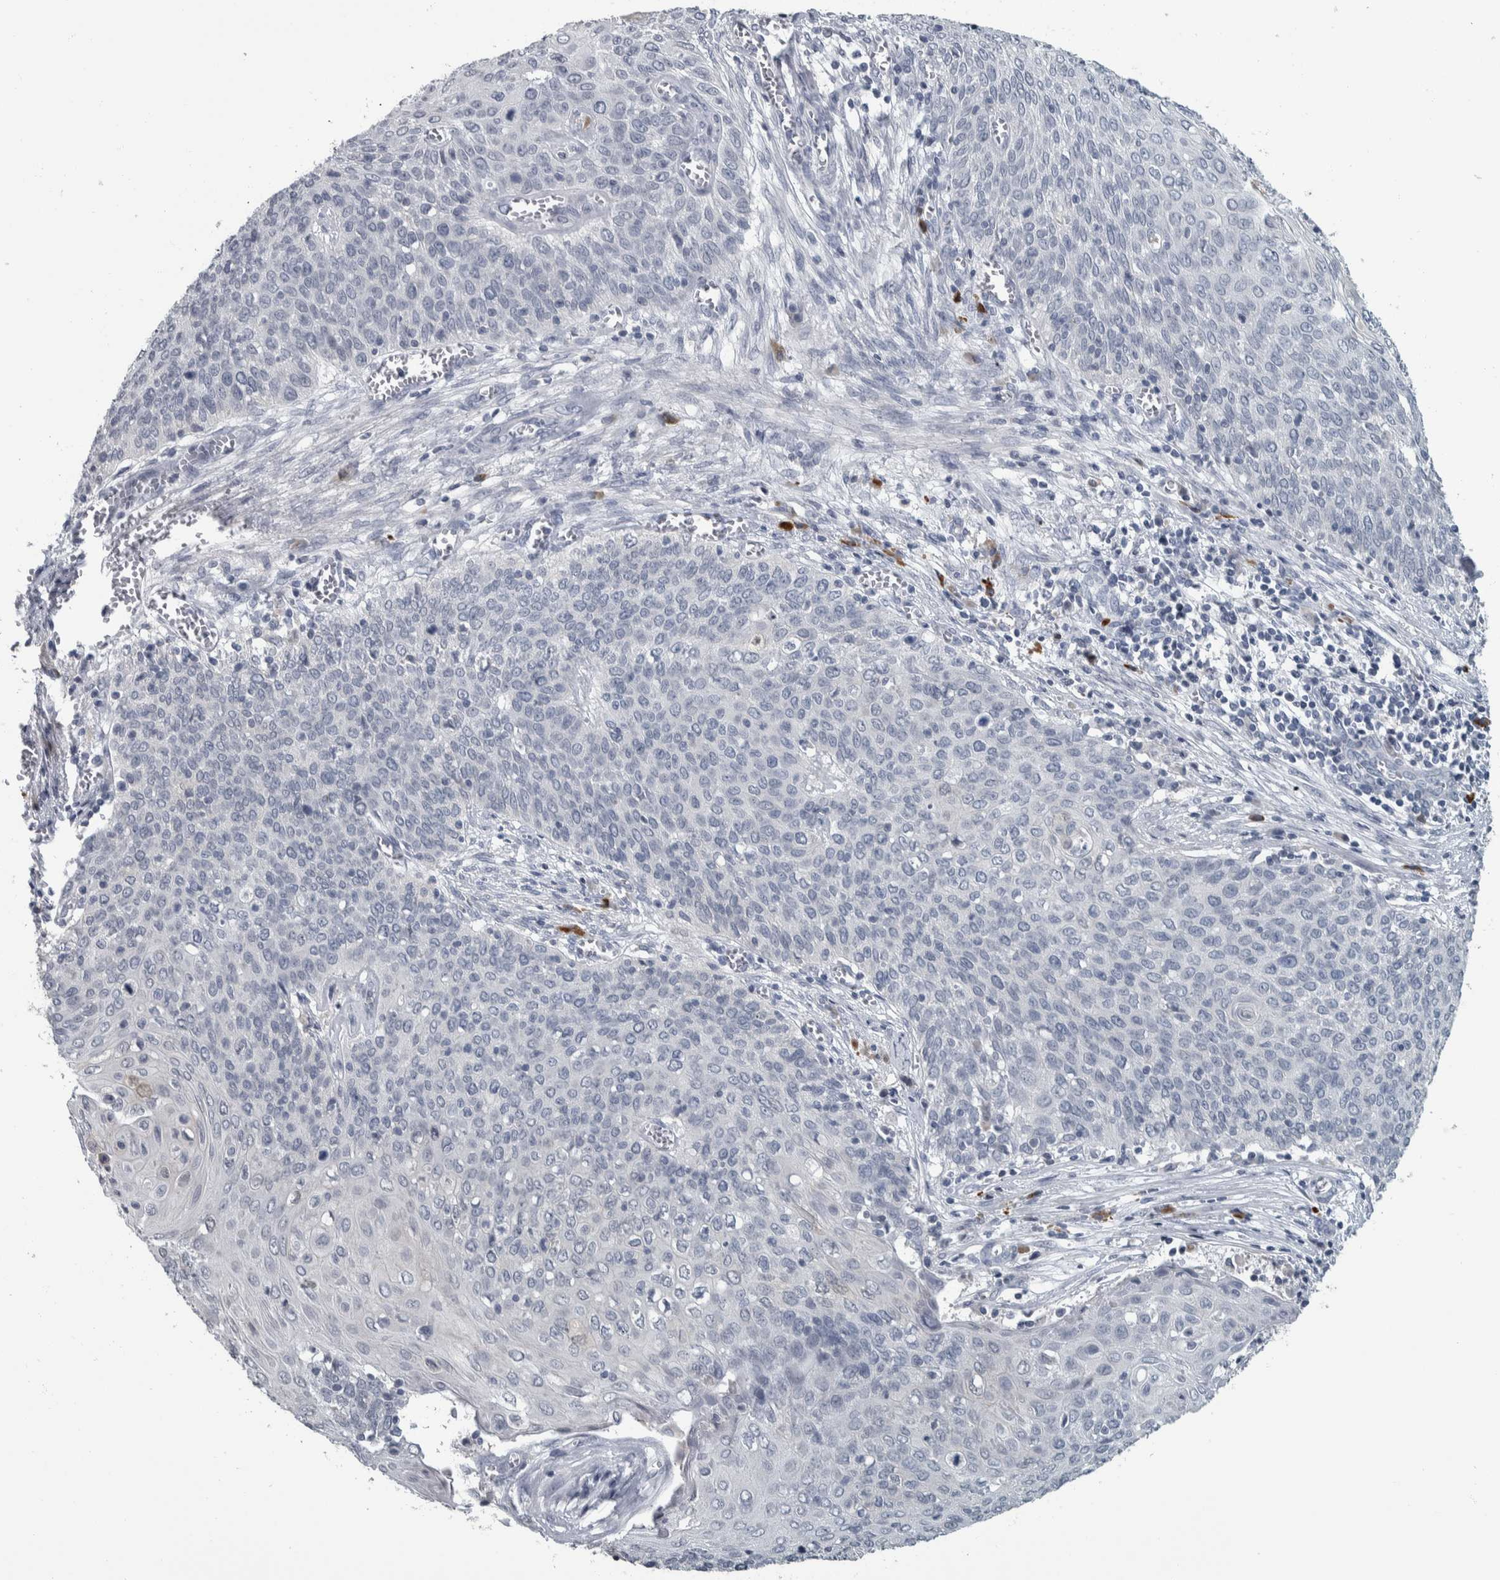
{"staining": {"intensity": "negative", "quantity": "none", "location": "none"}, "tissue": "cervical cancer", "cell_type": "Tumor cells", "image_type": "cancer", "snomed": [{"axis": "morphology", "description": "Squamous cell carcinoma, NOS"}, {"axis": "topography", "description": "Cervix"}], "caption": "Protein analysis of squamous cell carcinoma (cervical) exhibits no significant staining in tumor cells. (IHC, brightfield microscopy, high magnification).", "gene": "CAVIN4", "patient": {"sex": "female", "age": 39}}